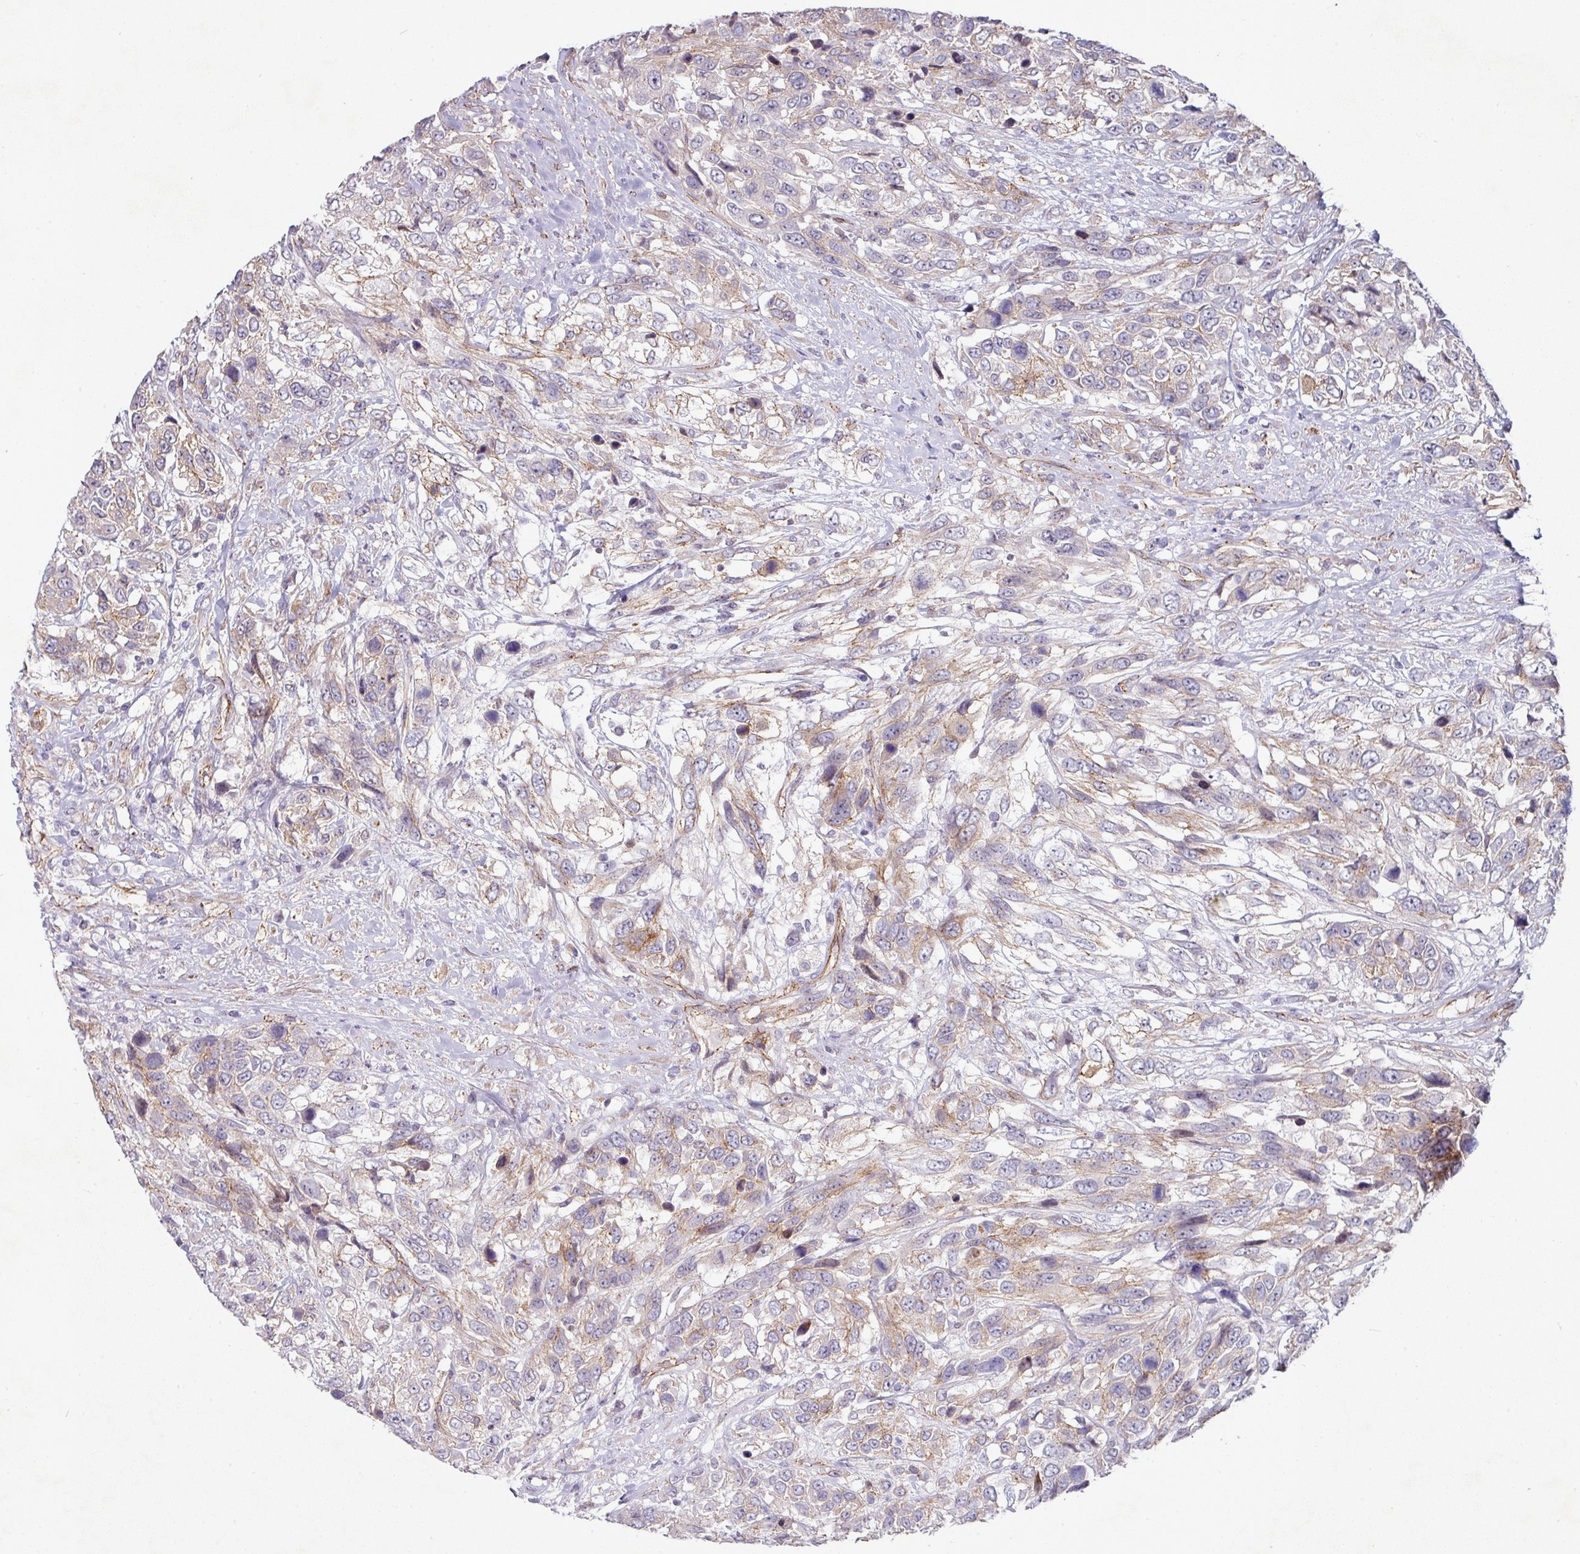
{"staining": {"intensity": "moderate", "quantity": "25%-75%", "location": "cytoplasmic/membranous"}, "tissue": "urothelial cancer", "cell_type": "Tumor cells", "image_type": "cancer", "snomed": [{"axis": "morphology", "description": "Urothelial carcinoma, High grade"}, {"axis": "topography", "description": "Urinary bladder"}], "caption": "Urothelial cancer tissue shows moderate cytoplasmic/membranous staining in approximately 25%-75% of tumor cells, visualized by immunohistochemistry.", "gene": "JUP", "patient": {"sex": "female", "age": 70}}